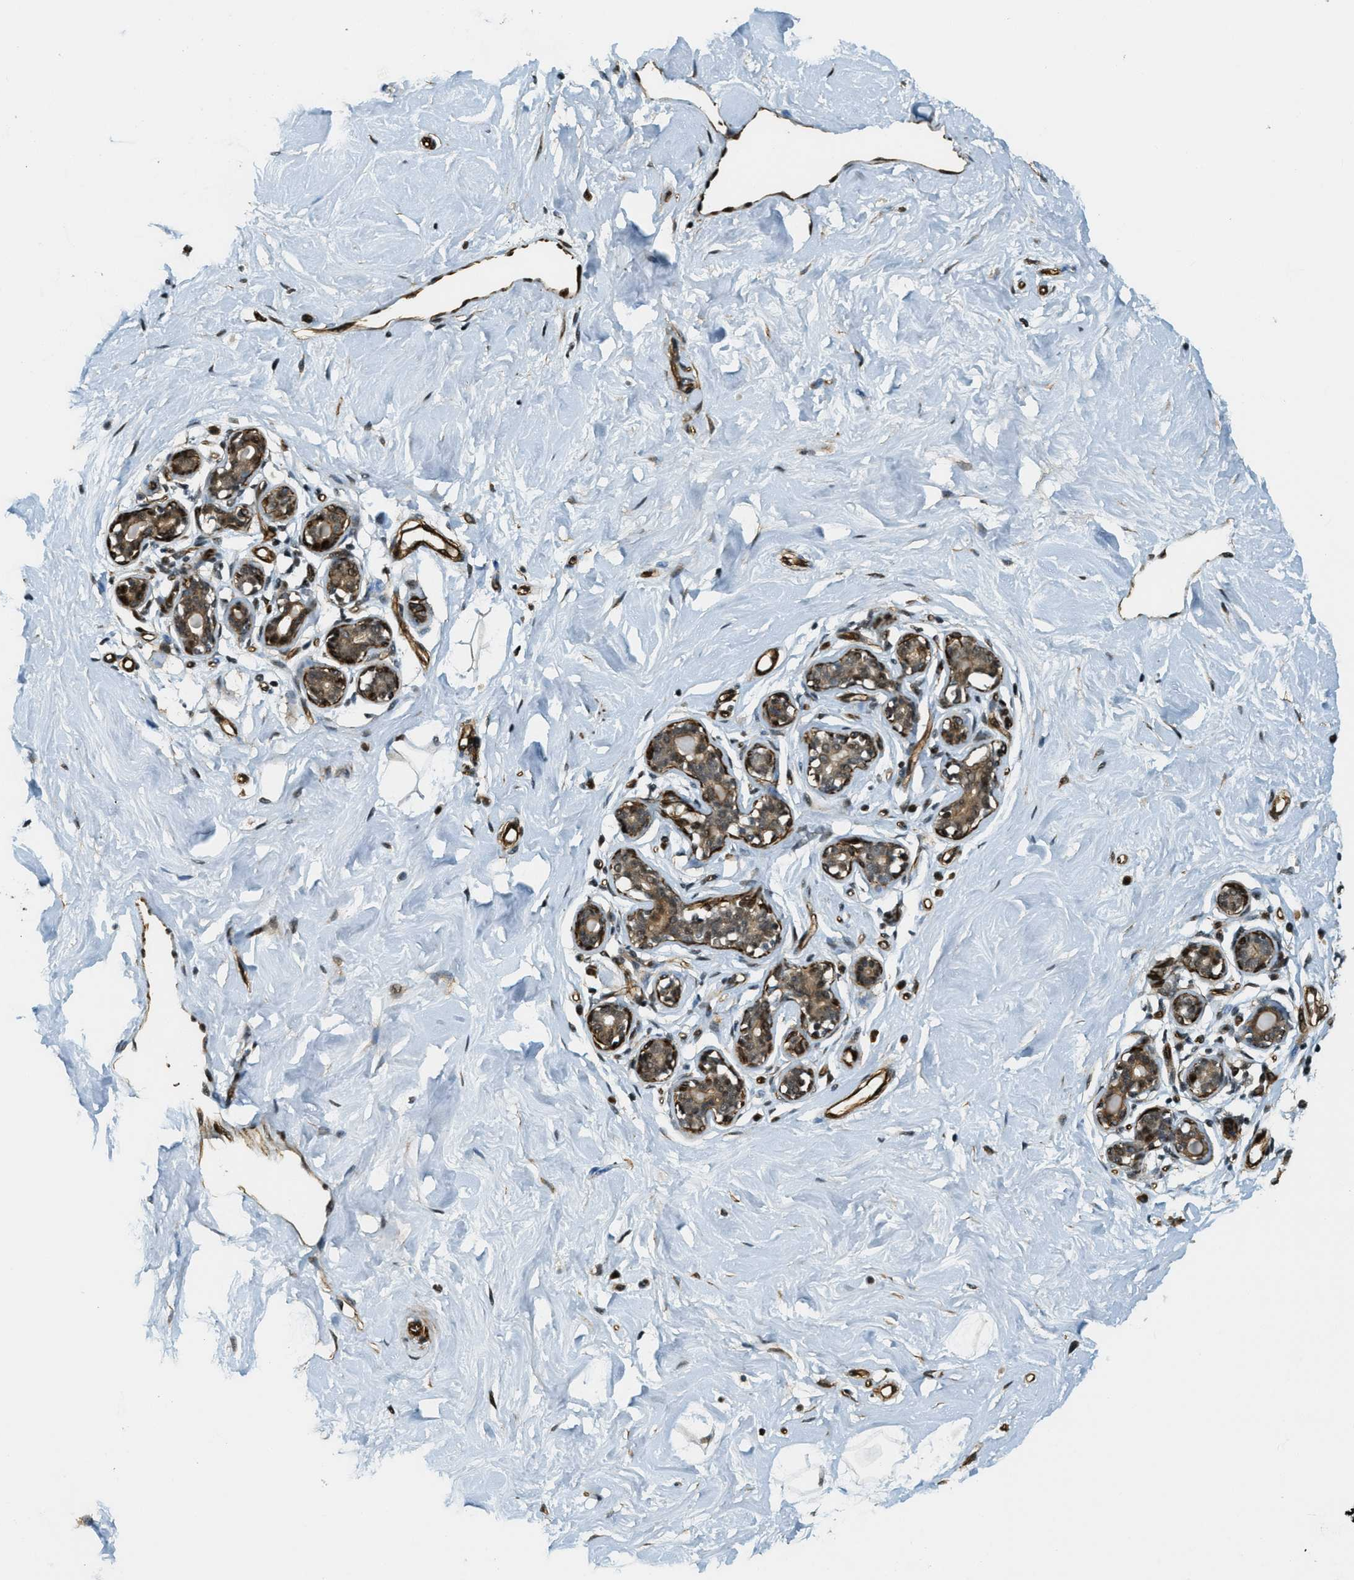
{"staining": {"intensity": "negative", "quantity": "none", "location": "none"}, "tissue": "breast", "cell_type": "Adipocytes", "image_type": "normal", "snomed": [{"axis": "morphology", "description": "Normal tissue, NOS"}, {"axis": "topography", "description": "Breast"}], "caption": "This histopathology image is of unremarkable breast stained with immunohistochemistry (IHC) to label a protein in brown with the nuclei are counter-stained blue. There is no staining in adipocytes. Brightfield microscopy of immunohistochemistry (IHC) stained with DAB (brown) and hematoxylin (blue), captured at high magnification.", "gene": "CFAP36", "patient": {"sex": "female", "age": 23}}